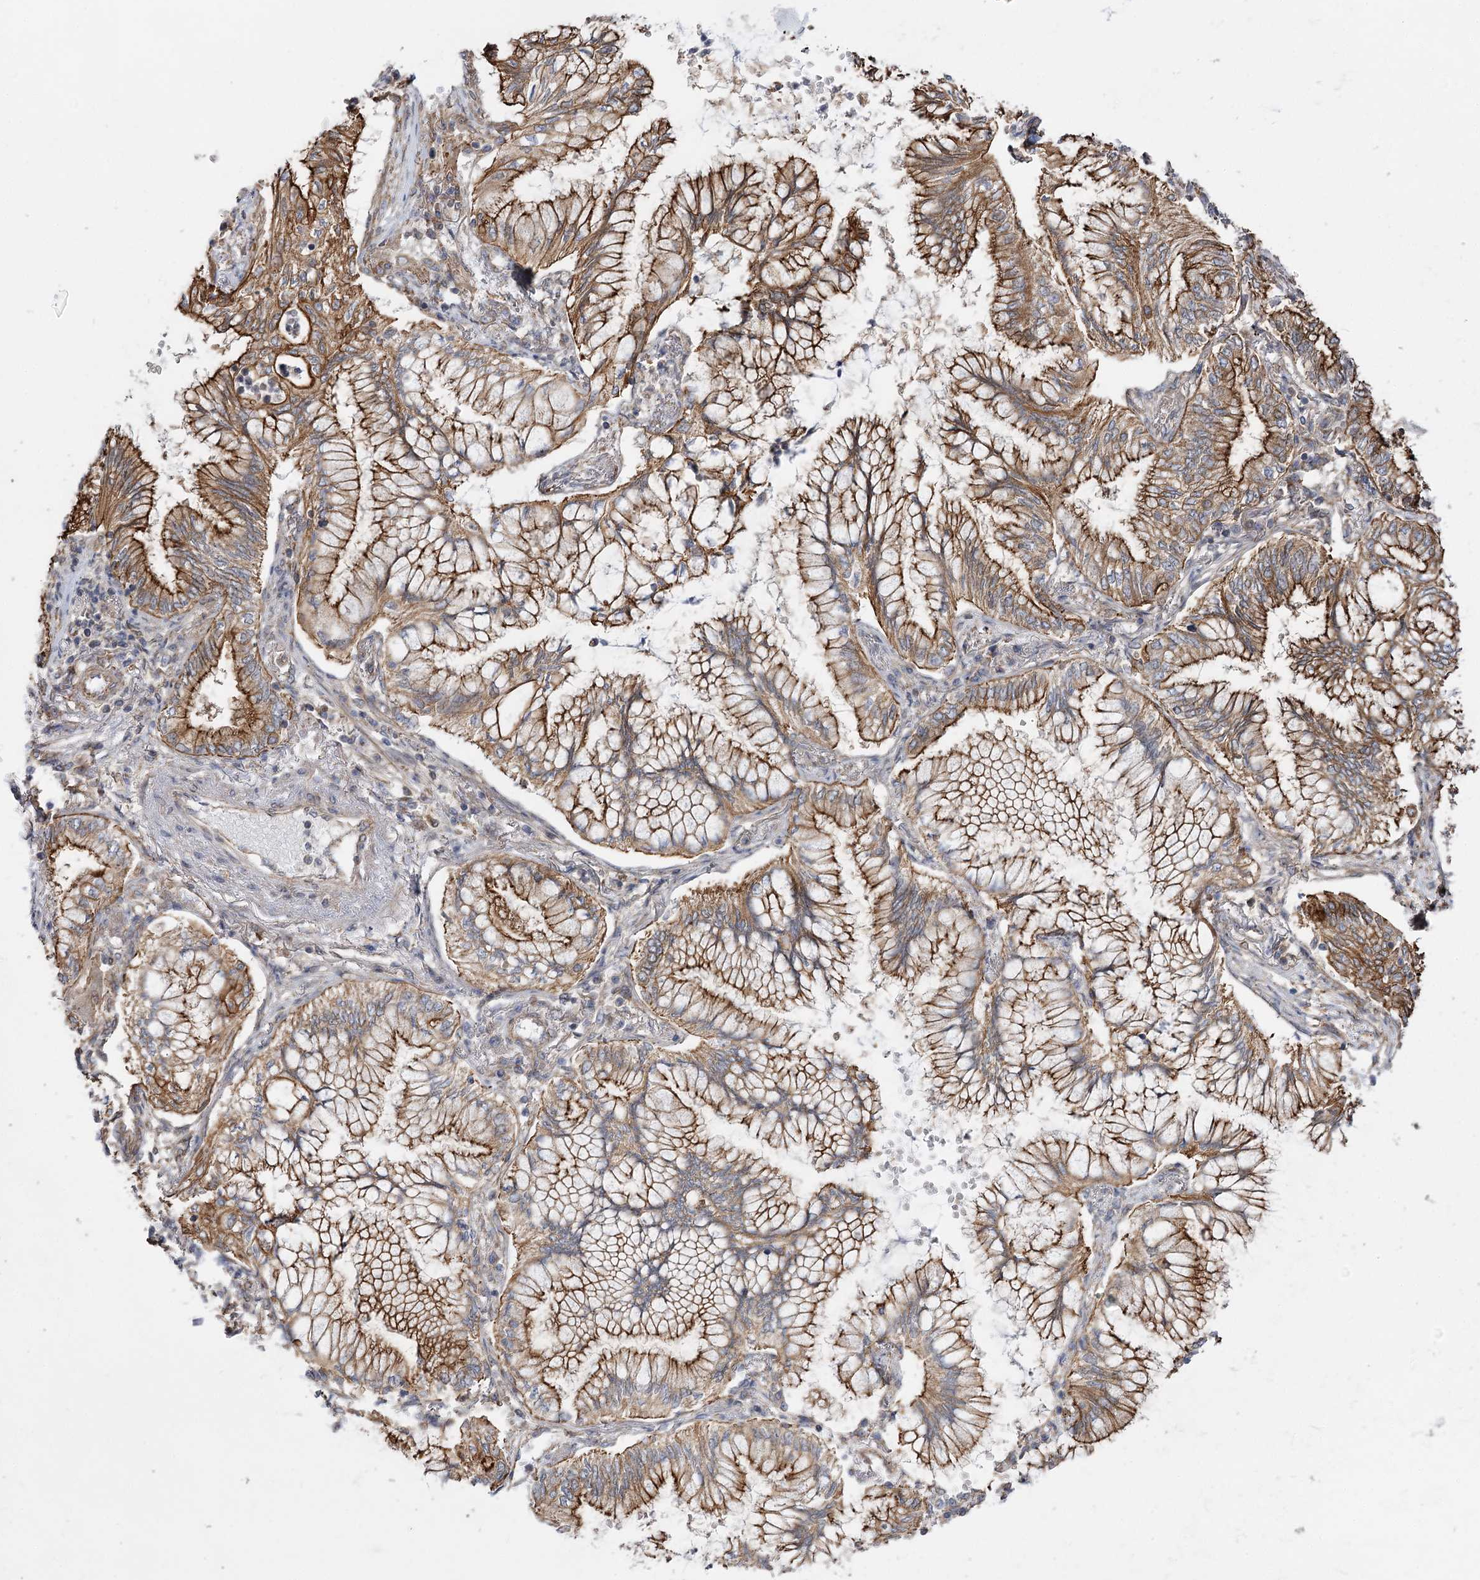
{"staining": {"intensity": "moderate", "quantity": ">75%", "location": "cytoplasmic/membranous"}, "tissue": "lung cancer", "cell_type": "Tumor cells", "image_type": "cancer", "snomed": [{"axis": "morphology", "description": "Adenocarcinoma, NOS"}, {"axis": "topography", "description": "Lung"}], "caption": "Tumor cells show moderate cytoplasmic/membranous staining in about >75% of cells in lung cancer (adenocarcinoma).", "gene": "SH3BP5L", "patient": {"sex": "female", "age": 70}}